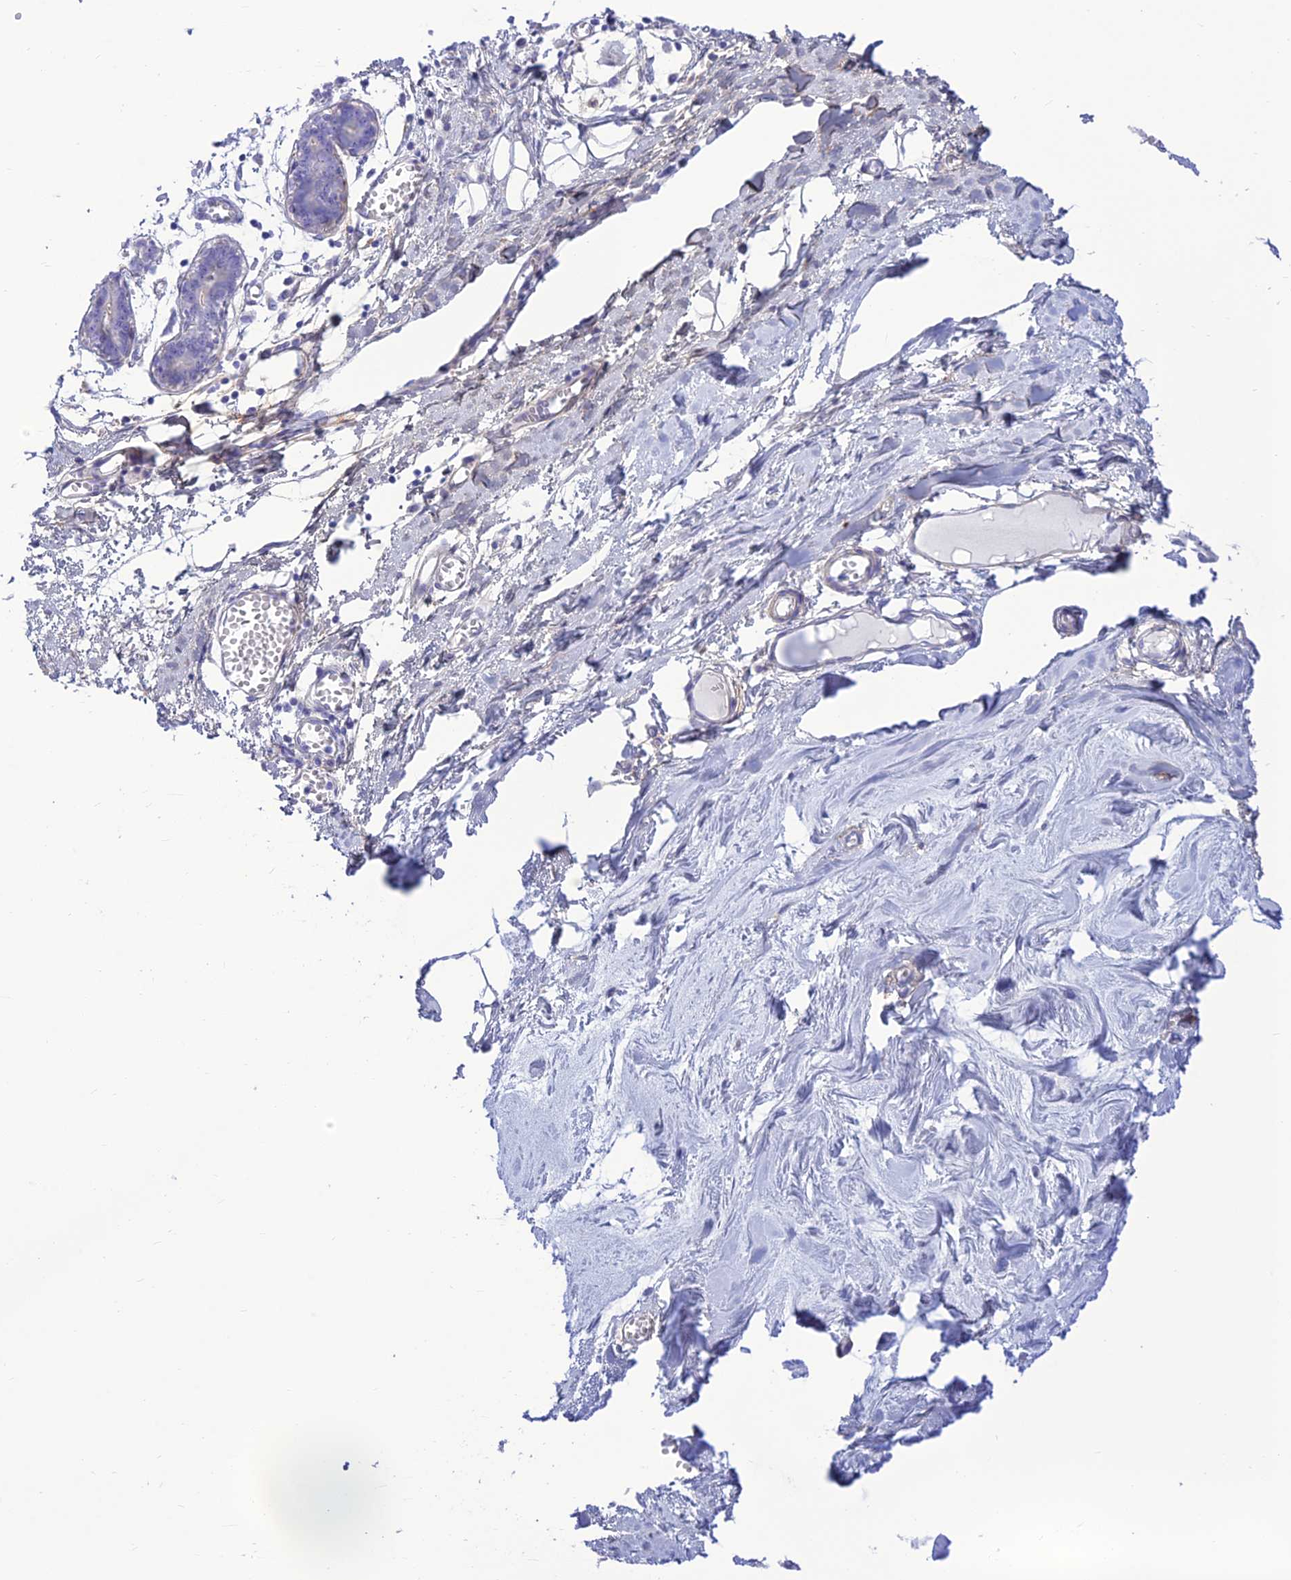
{"staining": {"intensity": "negative", "quantity": "none", "location": "none"}, "tissue": "breast", "cell_type": "Adipocytes", "image_type": "normal", "snomed": [{"axis": "morphology", "description": "Normal tissue, NOS"}, {"axis": "topography", "description": "Breast"}], "caption": "Immunohistochemistry (IHC) image of benign human breast stained for a protein (brown), which exhibits no expression in adipocytes.", "gene": "PRNP", "patient": {"sex": "female", "age": 27}}